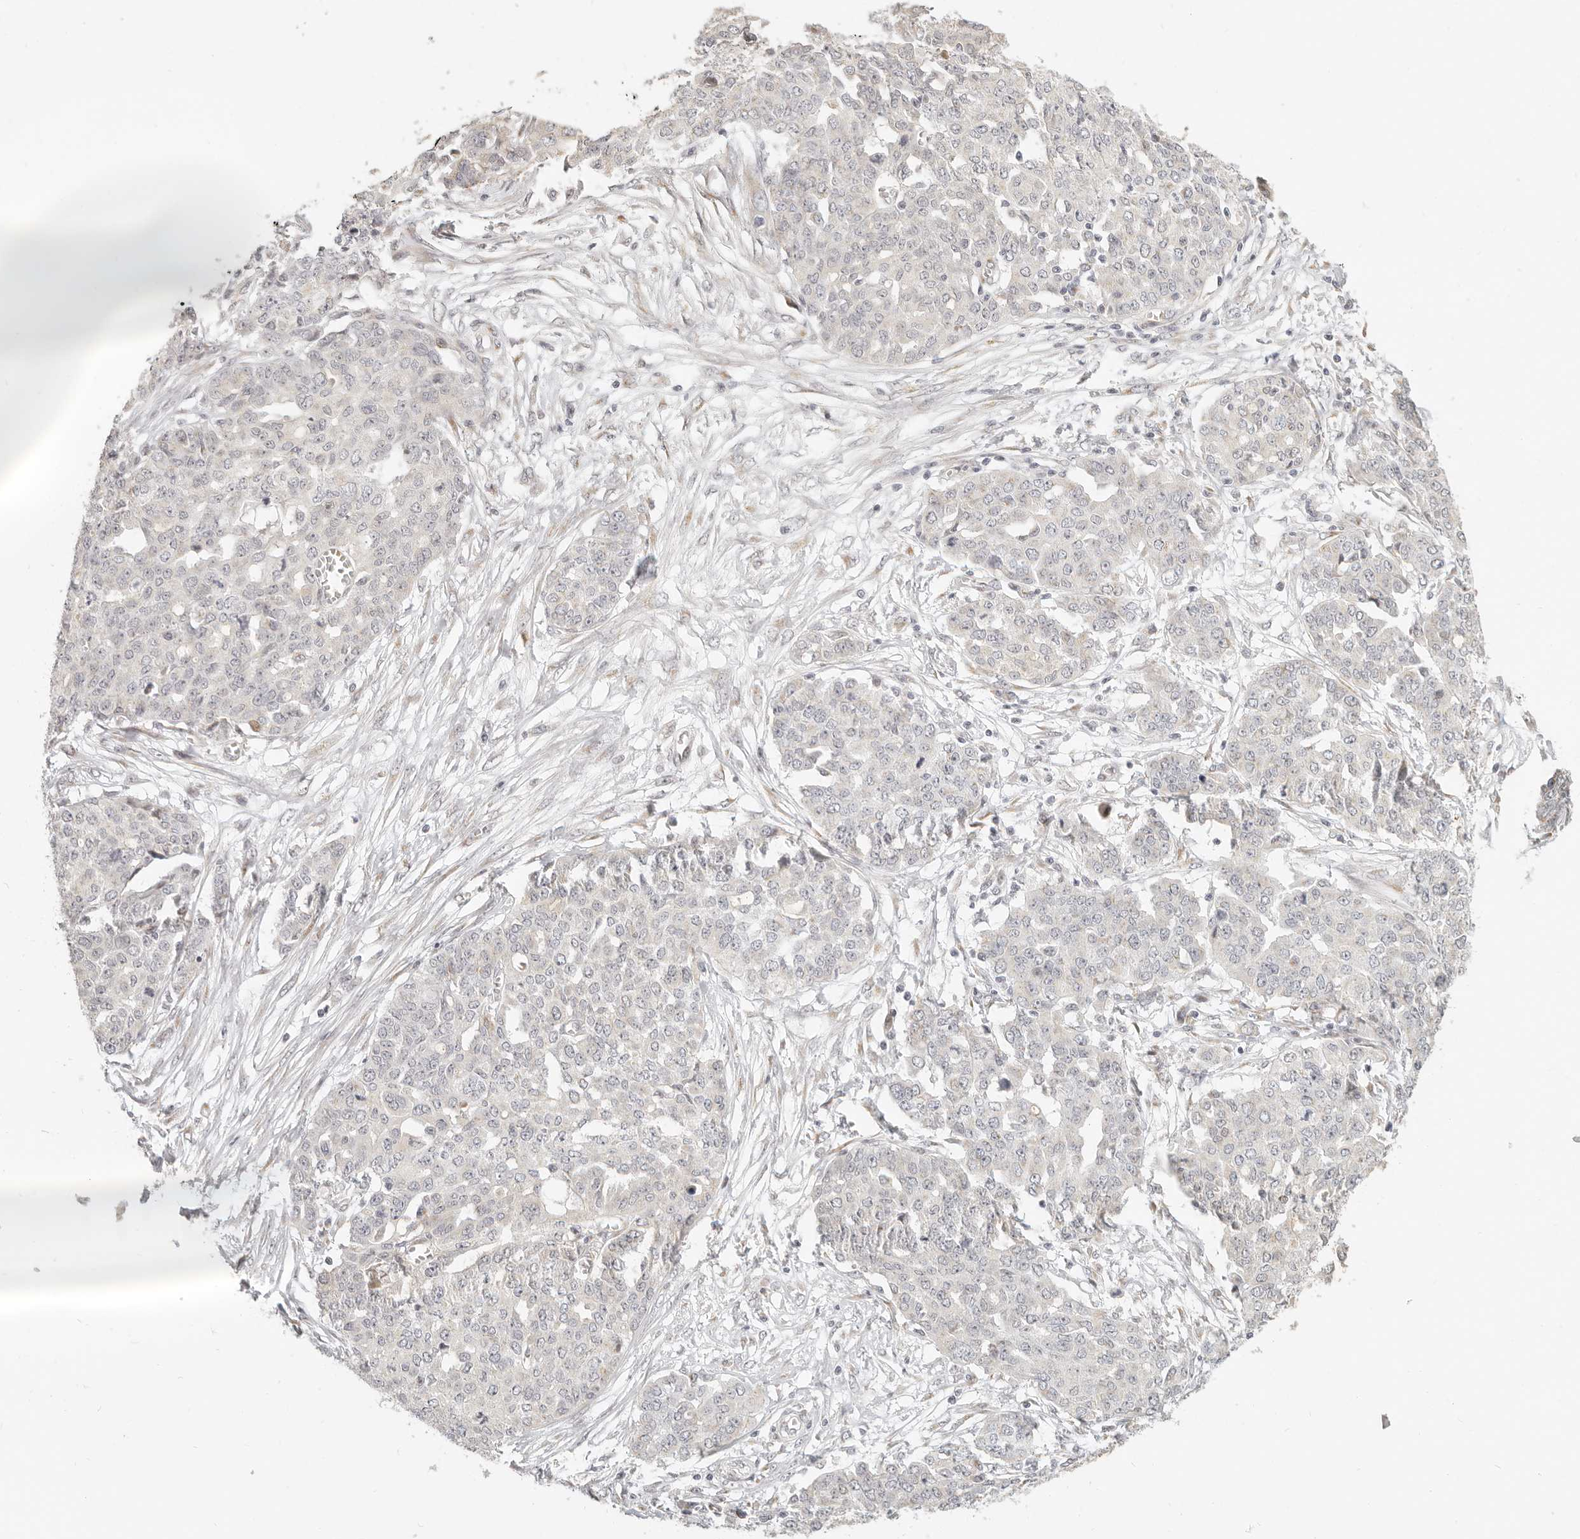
{"staining": {"intensity": "negative", "quantity": "none", "location": "none"}, "tissue": "ovarian cancer", "cell_type": "Tumor cells", "image_type": "cancer", "snomed": [{"axis": "morphology", "description": "Cystadenocarcinoma, serous, NOS"}, {"axis": "topography", "description": "Soft tissue"}, {"axis": "topography", "description": "Ovary"}], "caption": "IHC micrograph of neoplastic tissue: serous cystadenocarcinoma (ovarian) stained with DAB (3,3'-diaminobenzidine) demonstrates no significant protein positivity in tumor cells.", "gene": "FAM20B", "patient": {"sex": "female", "age": 57}}